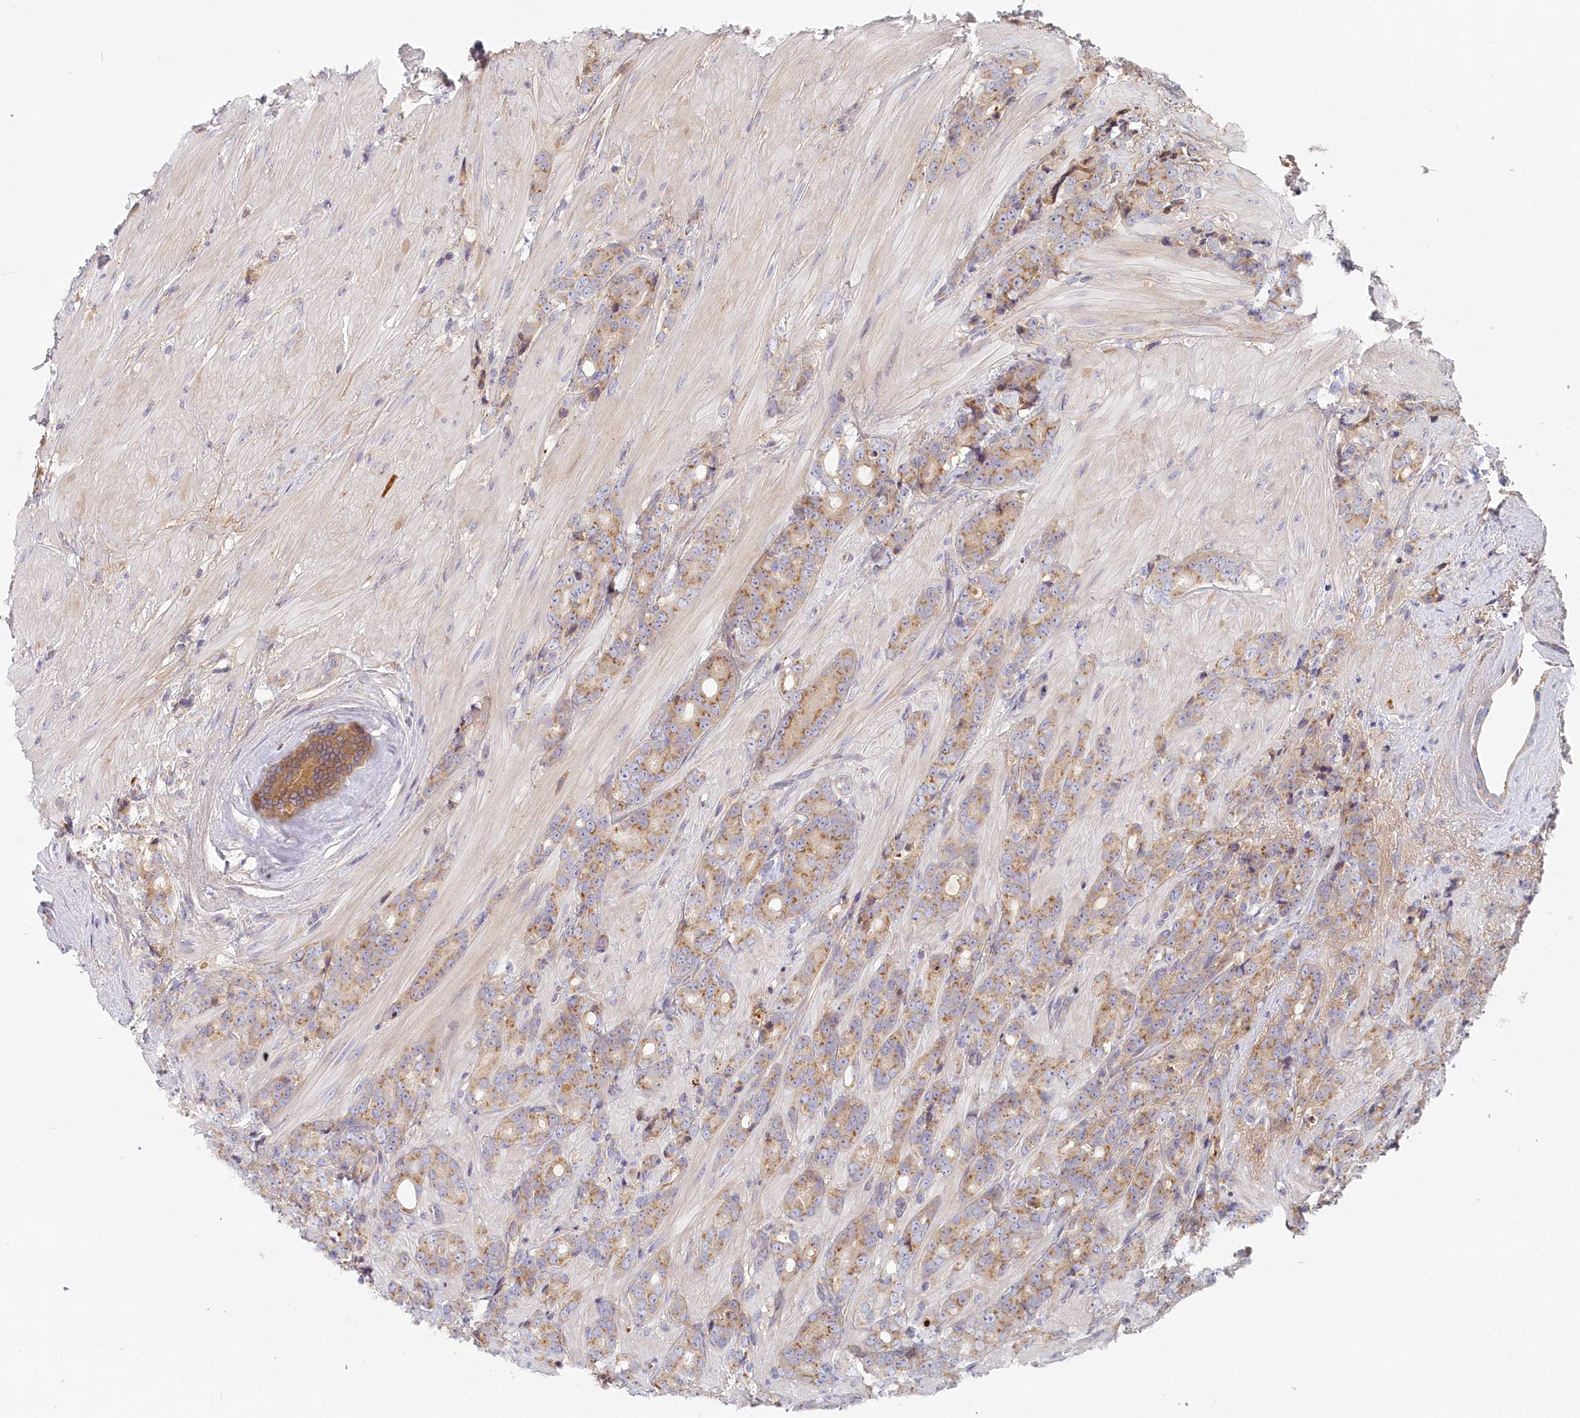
{"staining": {"intensity": "moderate", "quantity": "25%-75%", "location": "cytoplasmic/membranous"}, "tissue": "prostate cancer", "cell_type": "Tumor cells", "image_type": "cancer", "snomed": [{"axis": "morphology", "description": "Adenocarcinoma, High grade"}, {"axis": "topography", "description": "Prostate"}], "caption": "Prostate cancer stained for a protein (brown) shows moderate cytoplasmic/membranous positive staining in approximately 25%-75% of tumor cells.", "gene": "STX16", "patient": {"sex": "male", "age": 62}}